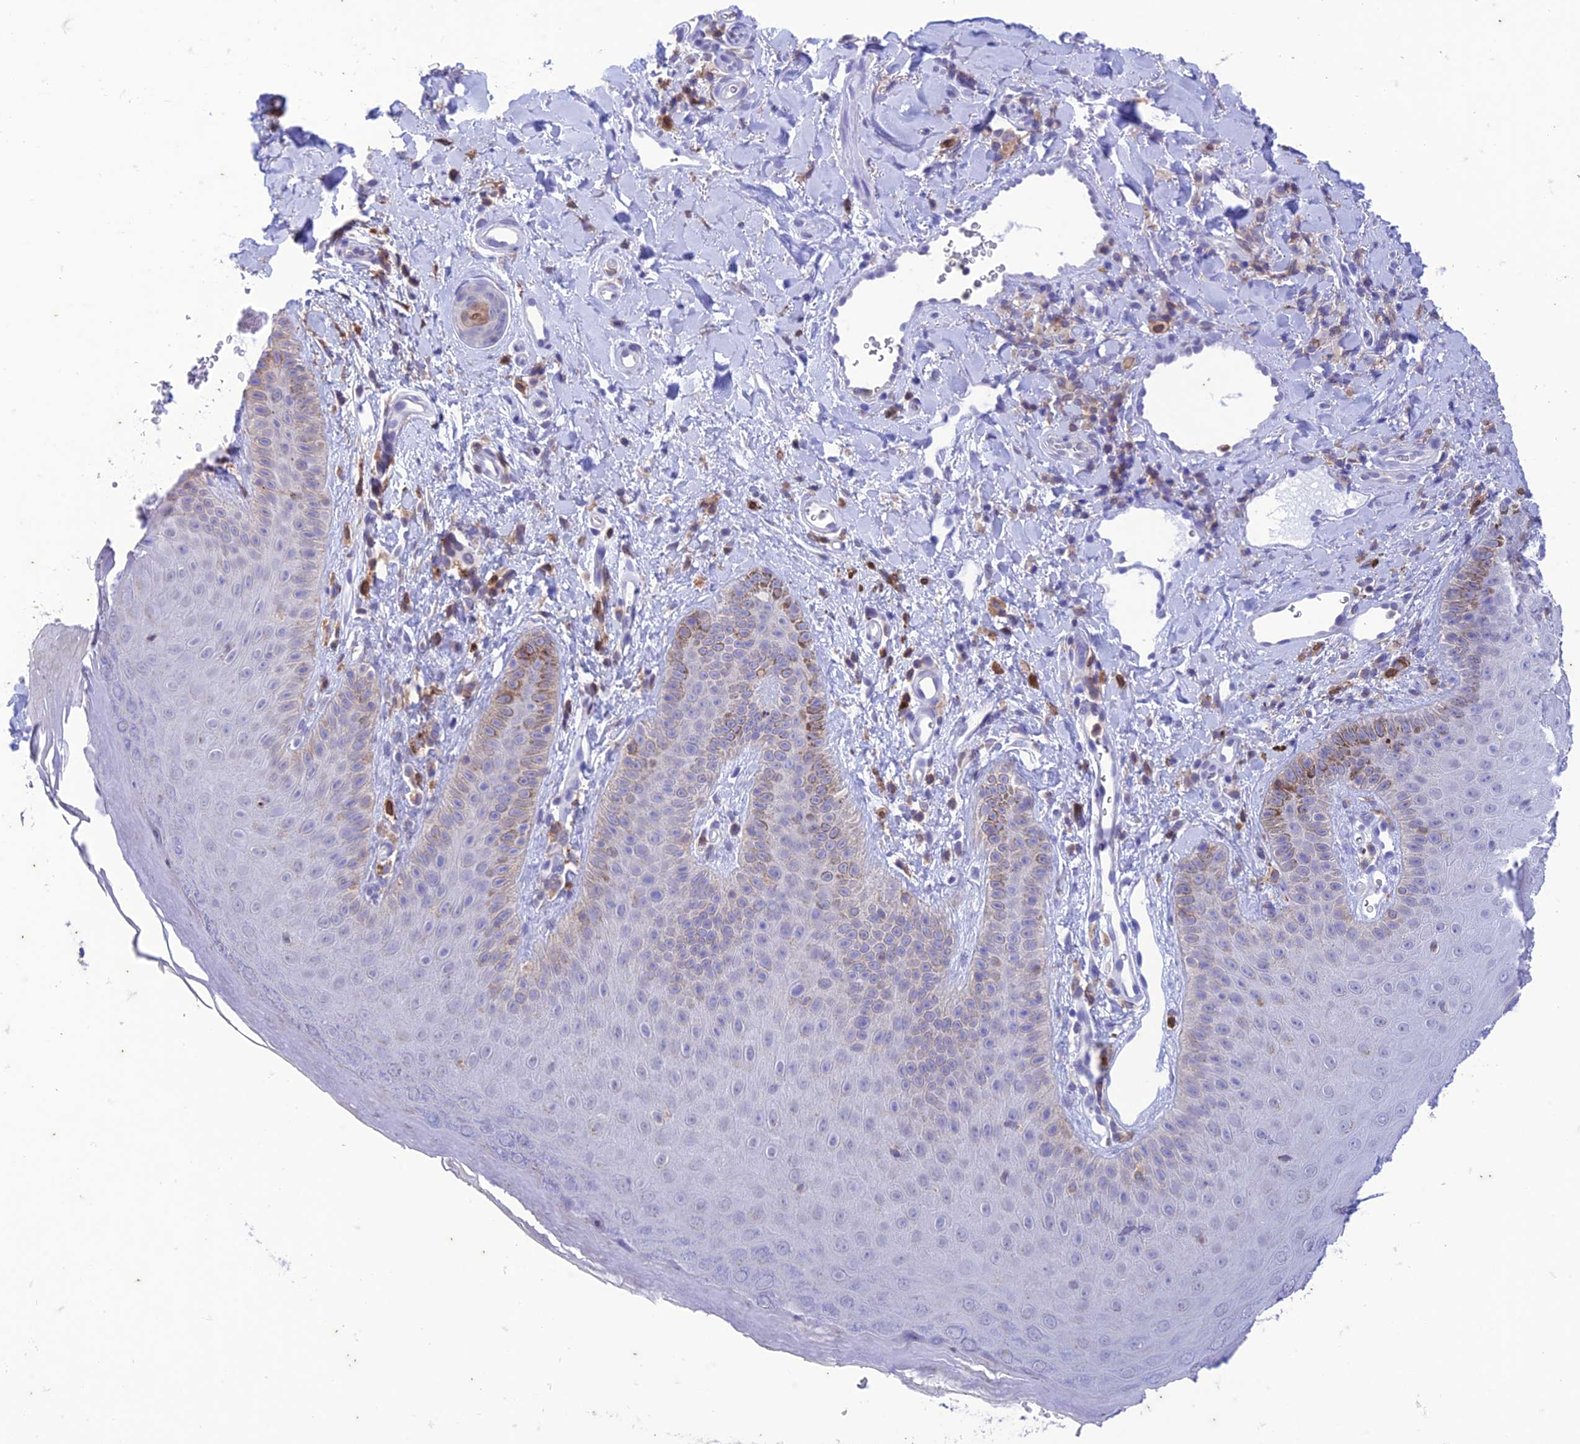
{"staining": {"intensity": "moderate", "quantity": "<25%", "location": "cytoplasmic/membranous"}, "tissue": "skin", "cell_type": "Epidermal cells", "image_type": "normal", "snomed": [{"axis": "morphology", "description": "Normal tissue, NOS"}, {"axis": "morphology", "description": "Neoplasm, malignant, NOS"}, {"axis": "topography", "description": "Anal"}], "caption": "This micrograph displays unremarkable skin stained with IHC to label a protein in brown. The cytoplasmic/membranous of epidermal cells show moderate positivity for the protein. Nuclei are counter-stained blue.", "gene": "FGF7", "patient": {"sex": "male", "age": 47}}